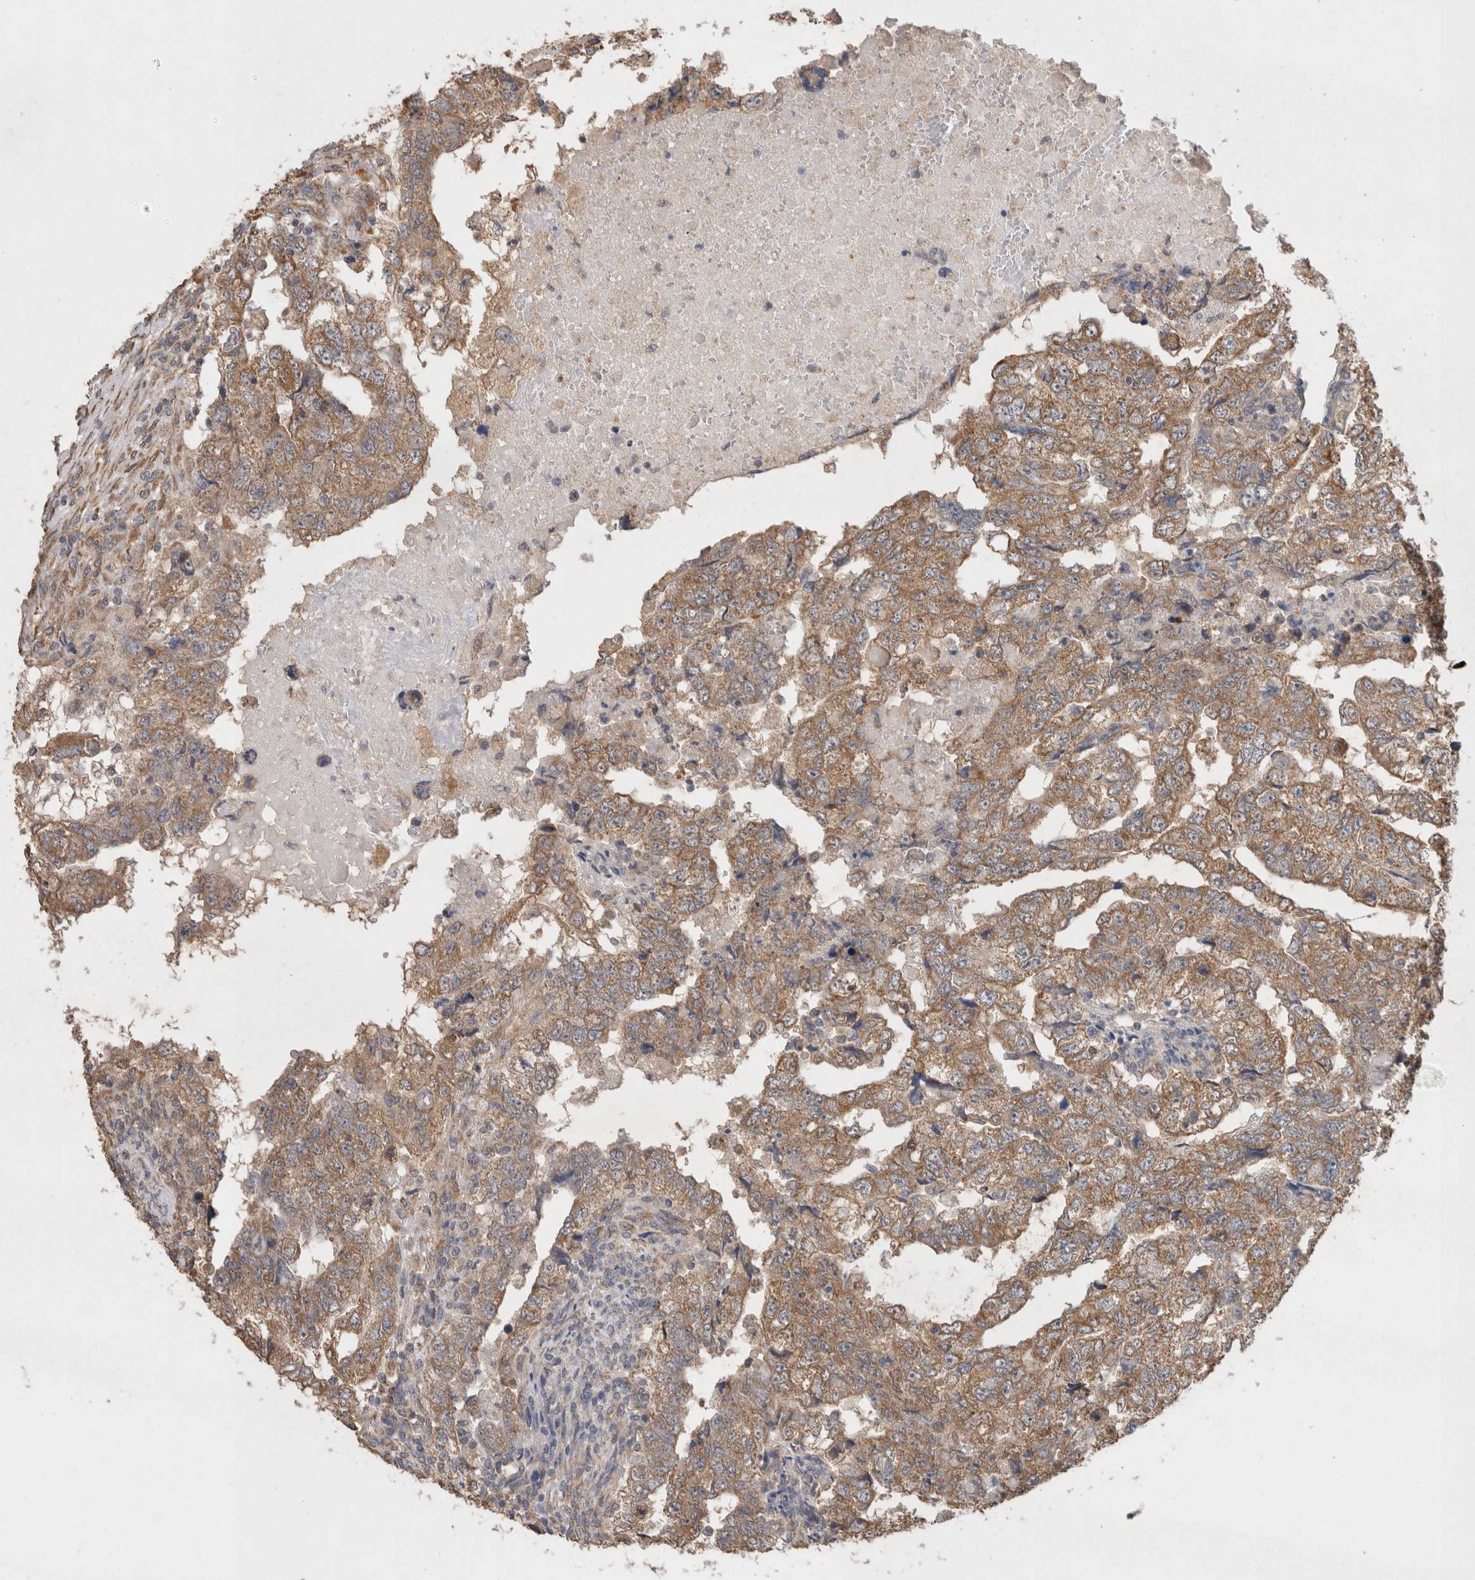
{"staining": {"intensity": "moderate", "quantity": ">75%", "location": "cytoplasmic/membranous"}, "tissue": "testis cancer", "cell_type": "Tumor cells", "image_type": "cancer", "snomed": [{"axis": "morphology", "description": "Carcinoma, Embryonal, NOS"}, {"axis": "topography", "description": "Testis"}], "caption": "Approximately >75% of tumor cells in human testis cancer exhibit moderate cytoplasmic/membranous protein expression as visualized by brown immunohistochemical staining.", "gene": "RAB14", "patient": {"sex": "male", "age": 36}}